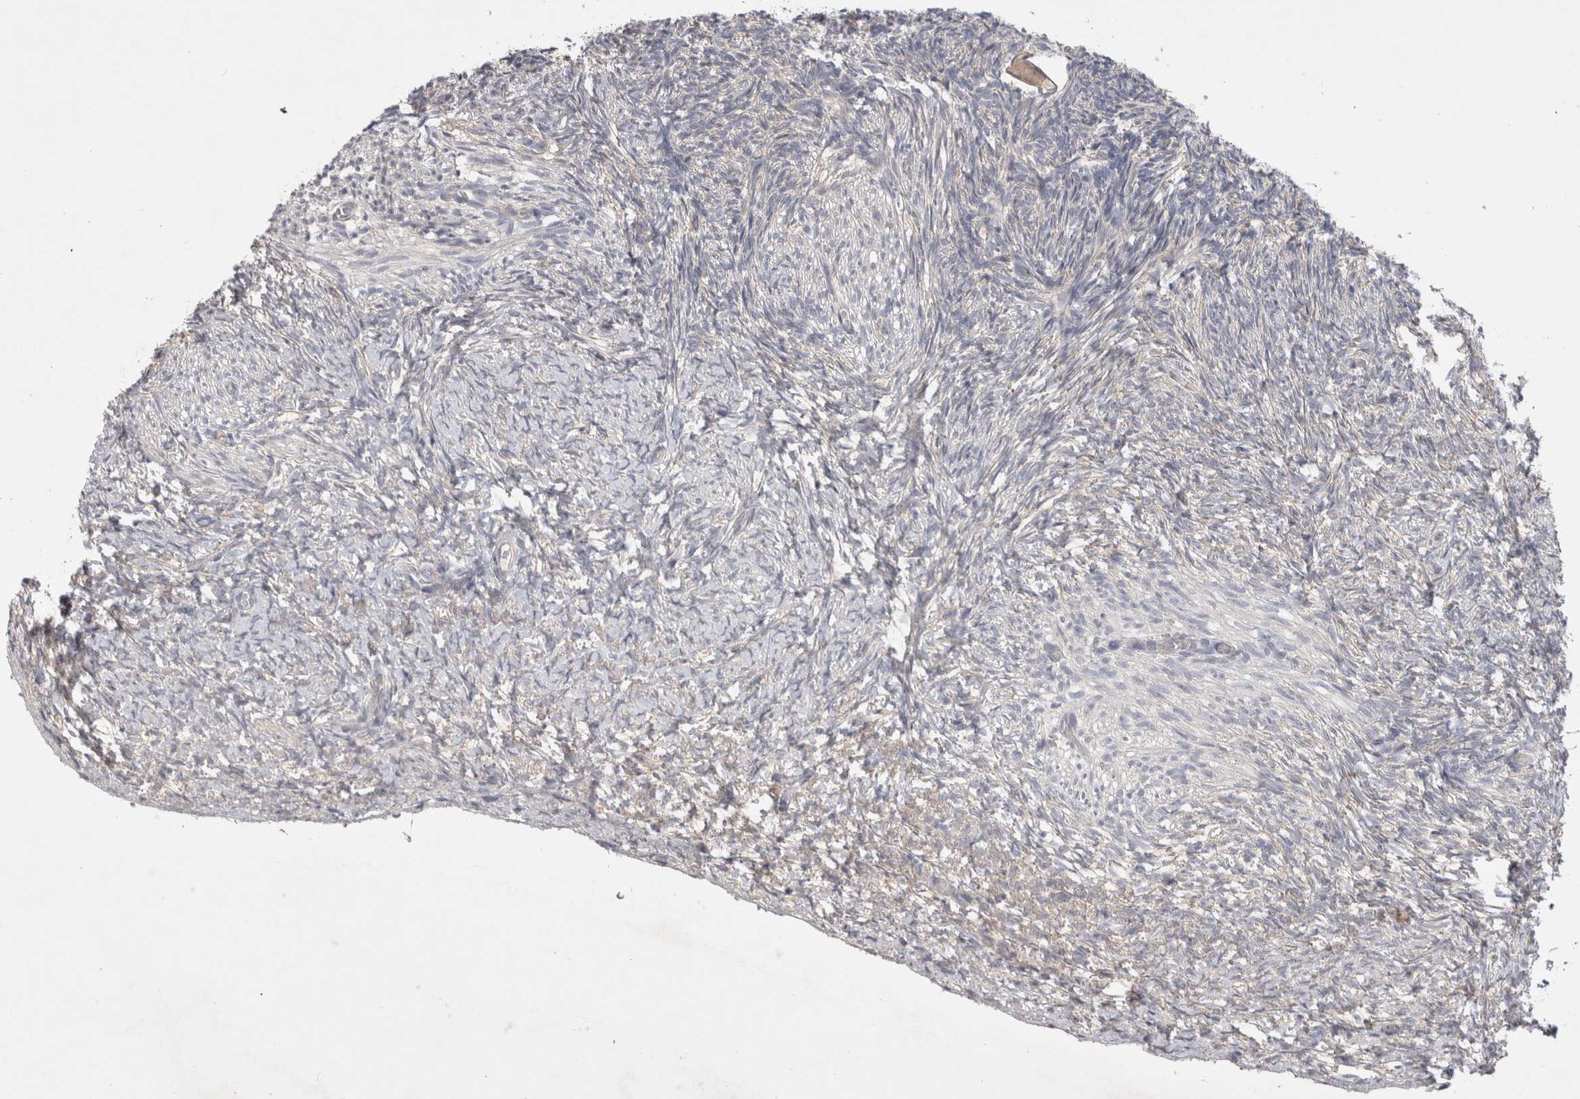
{"staining": {"intensity": "weak", "quantity": "<25%", "location": "cytoplasmic/membranous"}, "tissue": "ovary", "cell_type": "Follicle cells", "image_type": "normal", "snomed": [{"axis": "morphology", "description": "Normal tissue, NOS"}, {"axis": "topography", "description": "Ovary"}], "caption": "Immunohistochemical staining of unremarkable human ovary exhibits no significant expression in follicle cells.", "gene": "CERS3", "patient": {"sex": "female", "age": 34}}